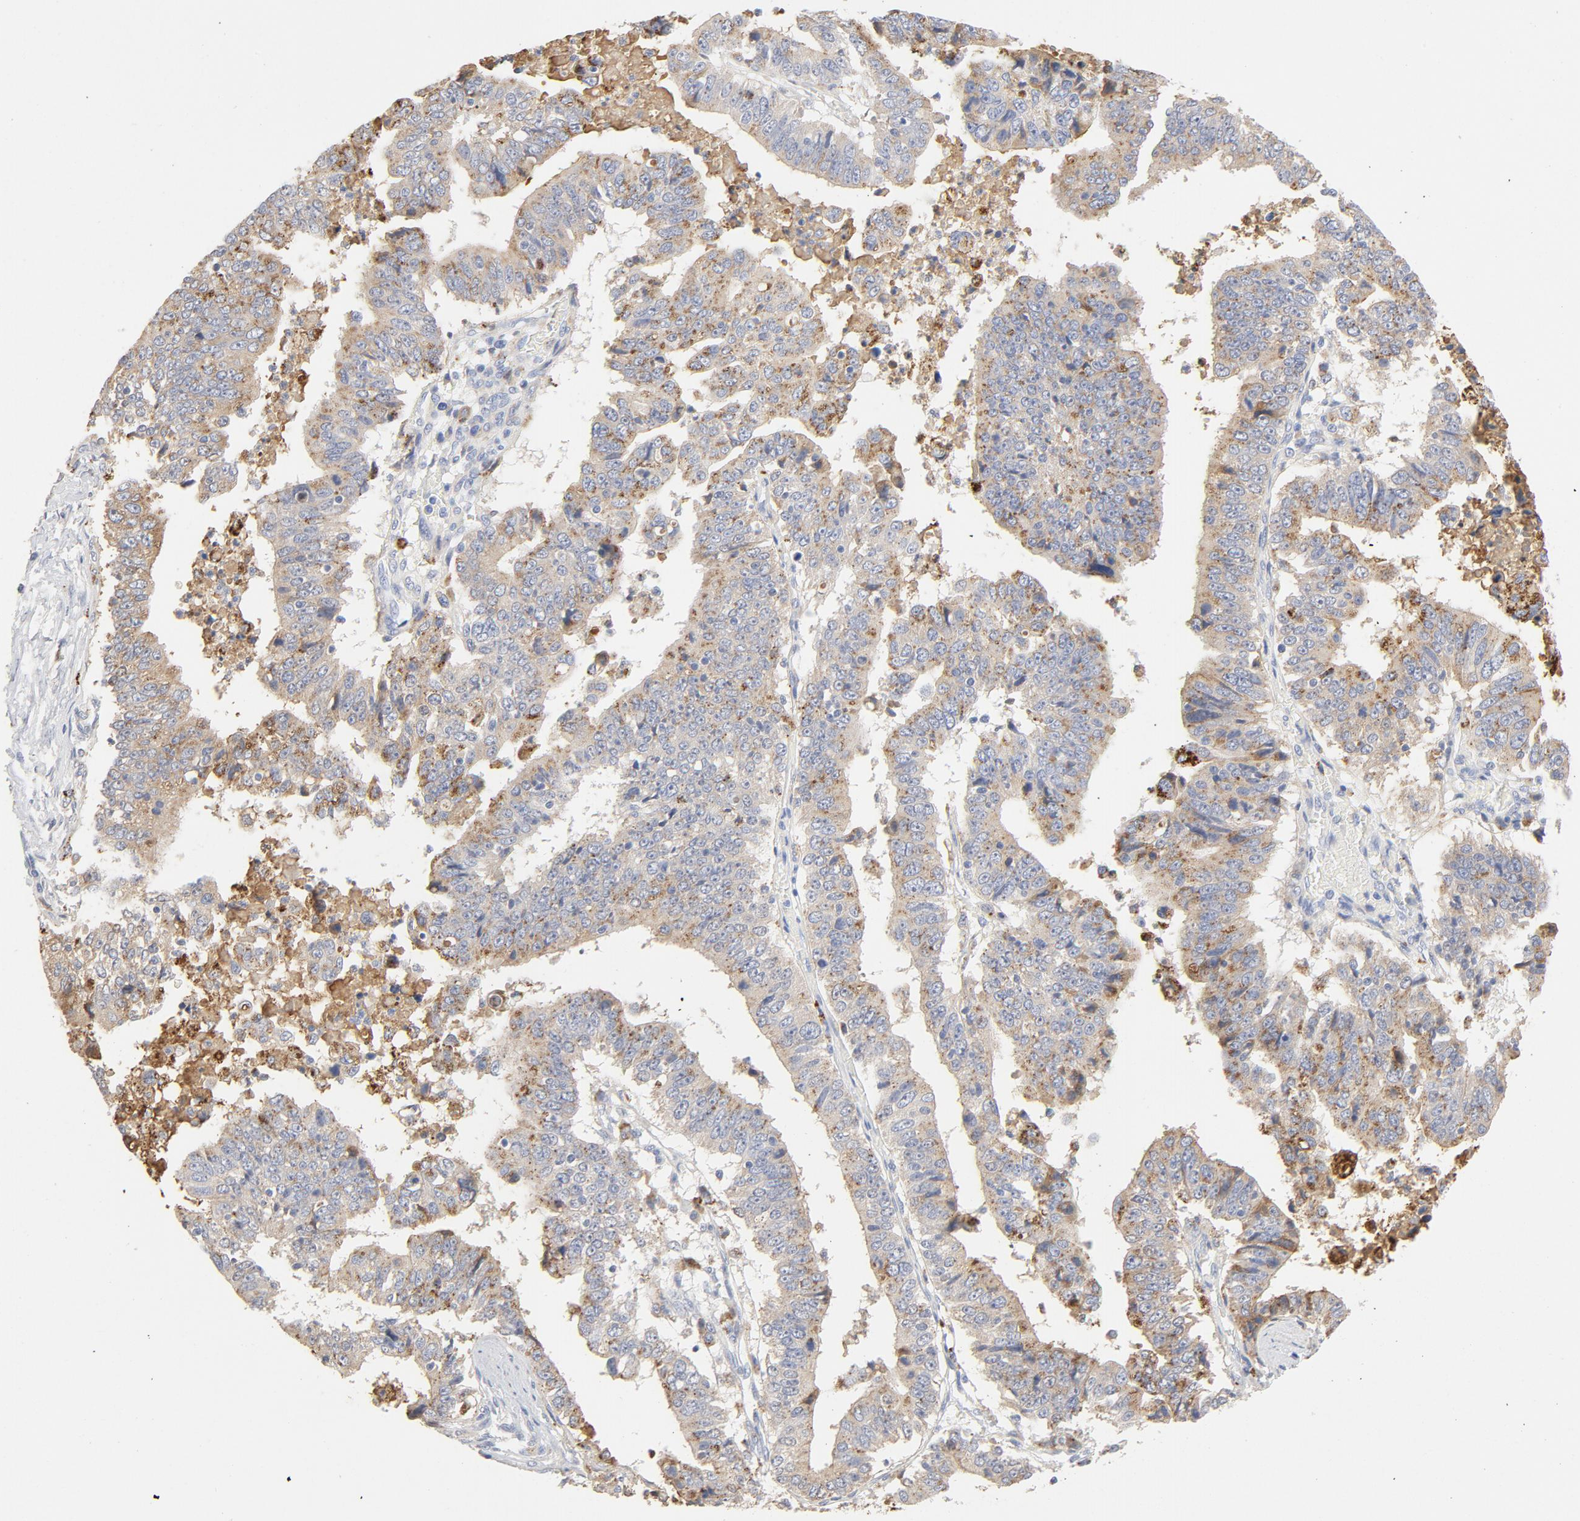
{"staining": {"intensity": "strong", "quantity": ">75%", "location": "cytoplasmic/membranous"}, "tissue": "stomach cancer", "cell_type": "Tumor cells", "image_type": "cancer", "snomed": [{"axis": "morphology", "description": "Adenocarcinoma, NOS"}, {"axis": "topography", "description": "Stomach, upper"}], "caption": "The micrograph exhibits a brown stain indicating the presence of a protein in the cytoplasmic/membranous of tumor cells in stomach adenocarcinoma. Using DAB (3,3'-diaminobenzidine) (brown) and hematoxylin (blue) stains, captured at high magnification using brightfield microscopy.", "gene": "MAGEB17", "patient": {"sex": "female", "age": 50}}